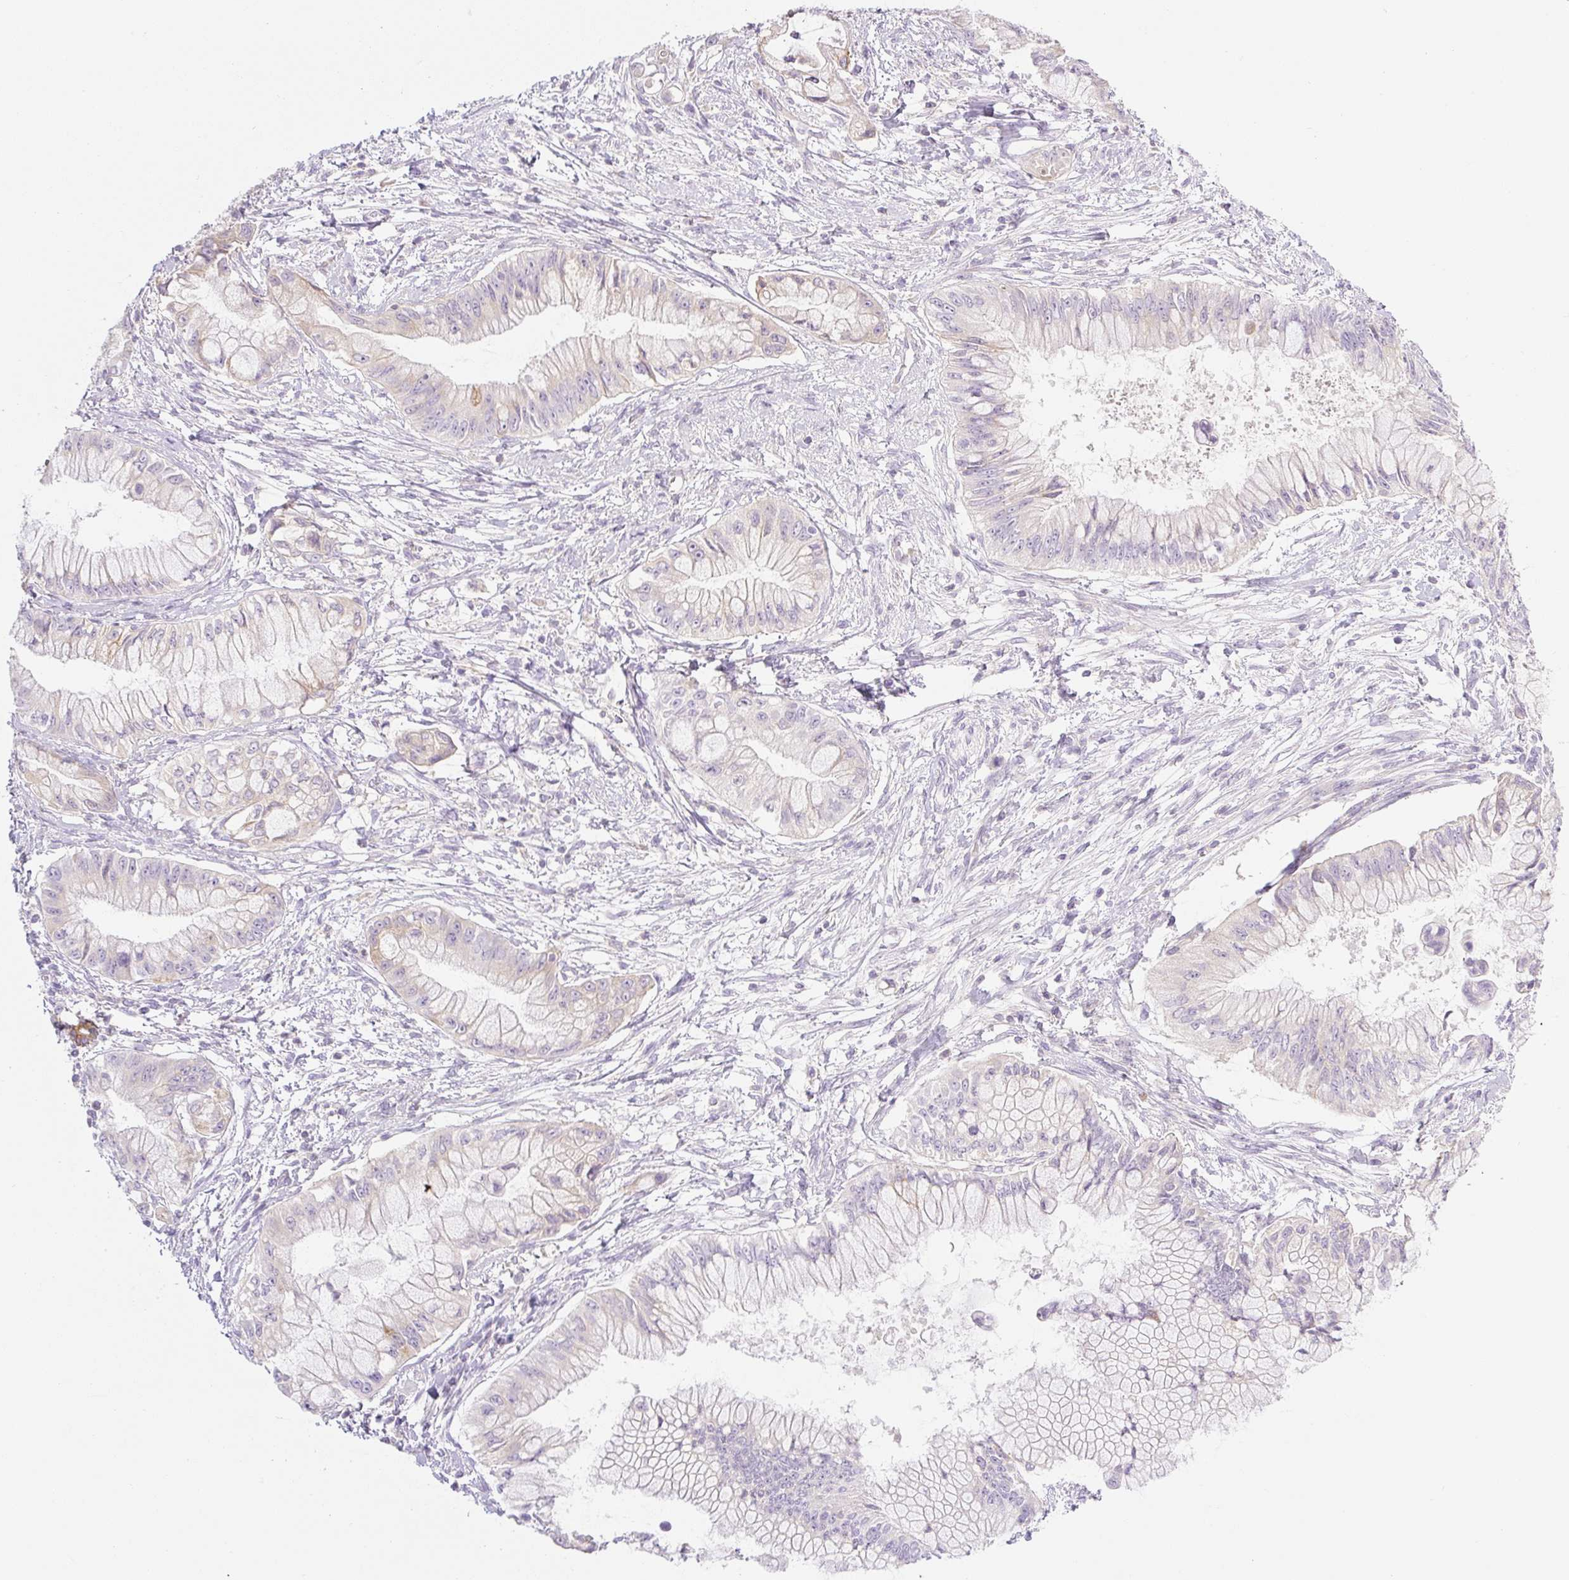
{"staining": {"intensity": "negative", "quantity": "none", "location": "none"}, "tissue": "pancreatic cancer", "cell_type": "Tumor cells", "image_type": "cancer", "snomed": [{"axis": "morphology", "description": "Adenocarcinoma, NOS"}, {"axis": "topography", "description": "Pancreas"}], "caption": "High magnification brightfield microscopy of adenocarcinoma (pancreatic) stained with DAB (brown) and counterstained with hematoxylin (blue): tumor cells show no significant positivity.", "gene": "MIA2", "patient": {"sex": "male", "age": 48}}